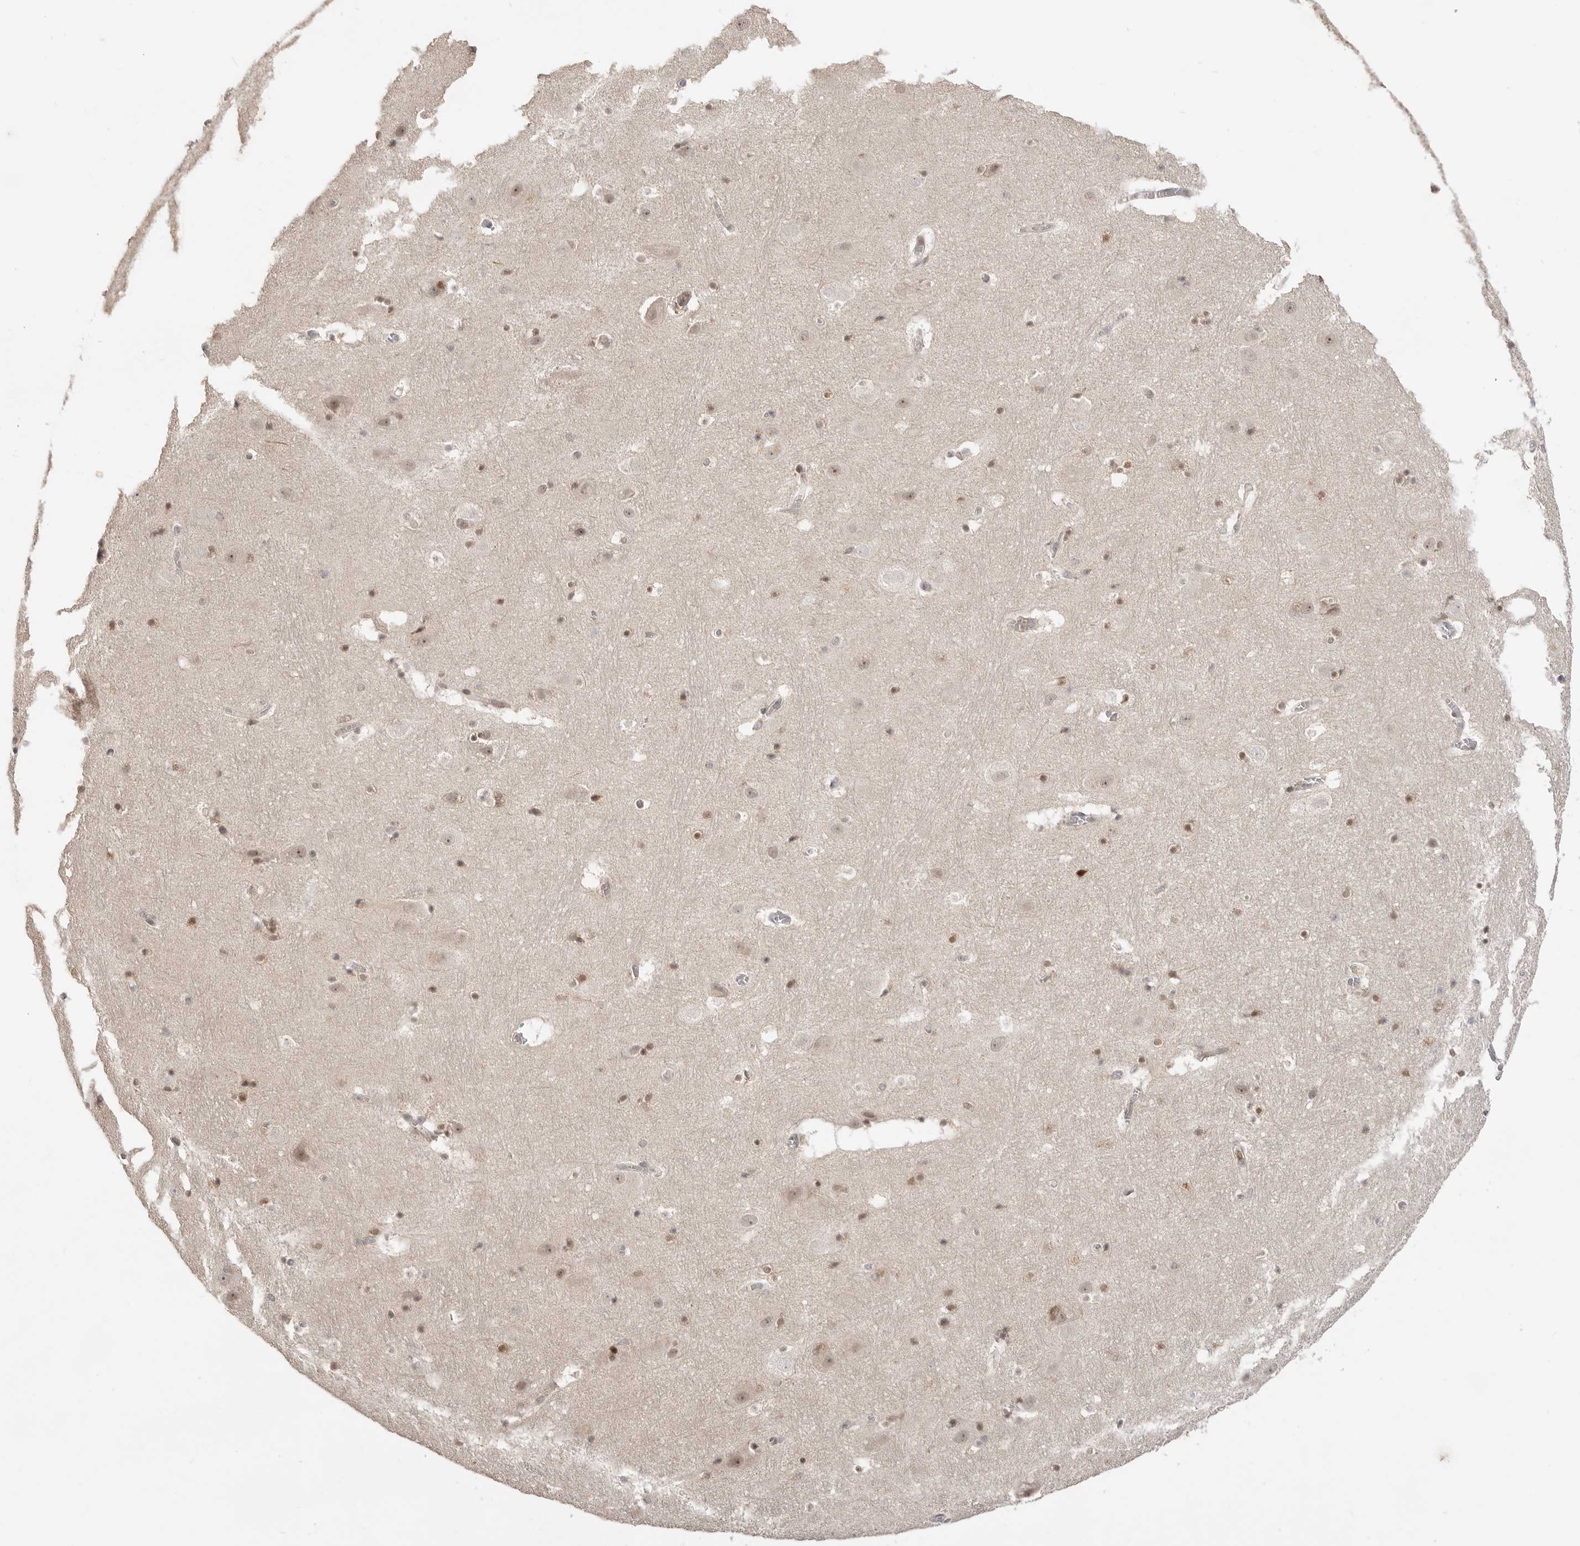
{"staining": {"intensity": "moderate", "quantity": "25%-75%", "location": "nuclear"}, "tissue": "hippocampus", "cell_type": "Glial cells", "image_type": "normal", "snomed": [{"axis": "morphology", "description": "Normal tissue, NOS"}, {"axis": "topography", "description": "Hippocampus"}], "caption": "Benign hippocampus shows moderate nuclear expression in about 25%-75% of glial cells, visualized by immunohistochemistry. The staining was performed using DAB to visualize the protein expression in brown, while the nuclei were stained in blue with hematoxylin (Magnification: 20x).", "gene": "ALKAL1", "patient": {"sex": "male", "age": 45}}